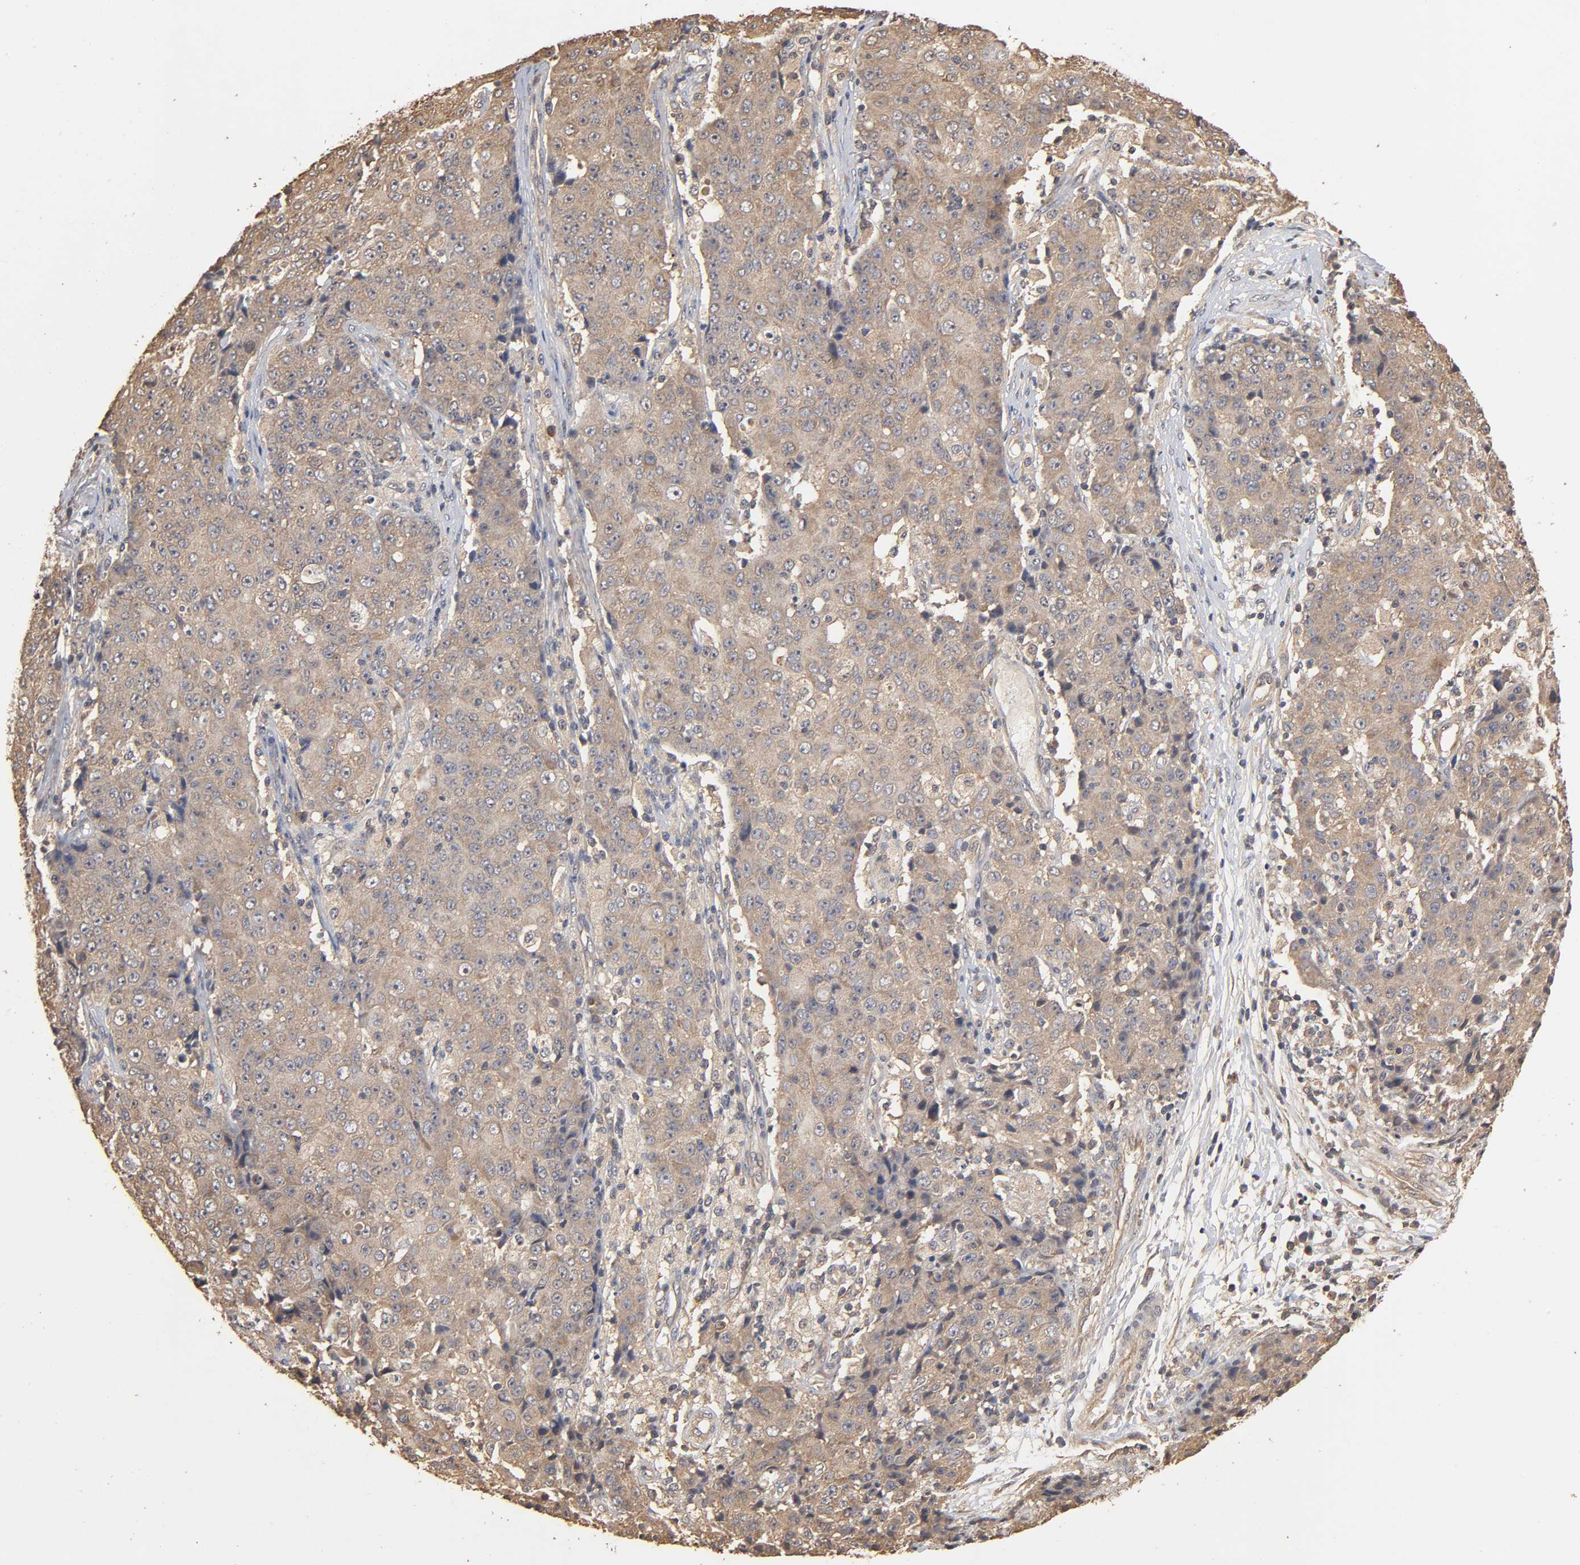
{"staining": {"intensity": "weak", "quantity": ">75%", "location": "cytoplasmic/membranous"}, "tissue": "ovarian cancer", "cell_type": "Tumor cells", "image_type": "cancer", "snomed": [{"axis": "morphology", "description": "Carcinoma, endometroid"}, {"axis": "topography", "description": "Ovary"}], "caption": "Tumor cells reveal low levels of weak cytoplasmic/membranous positivity in approximately >75% of cells in human ovarian cancer.", "gene": "ARHGEF7", "patient": {"sex": "female", "age": 42}}